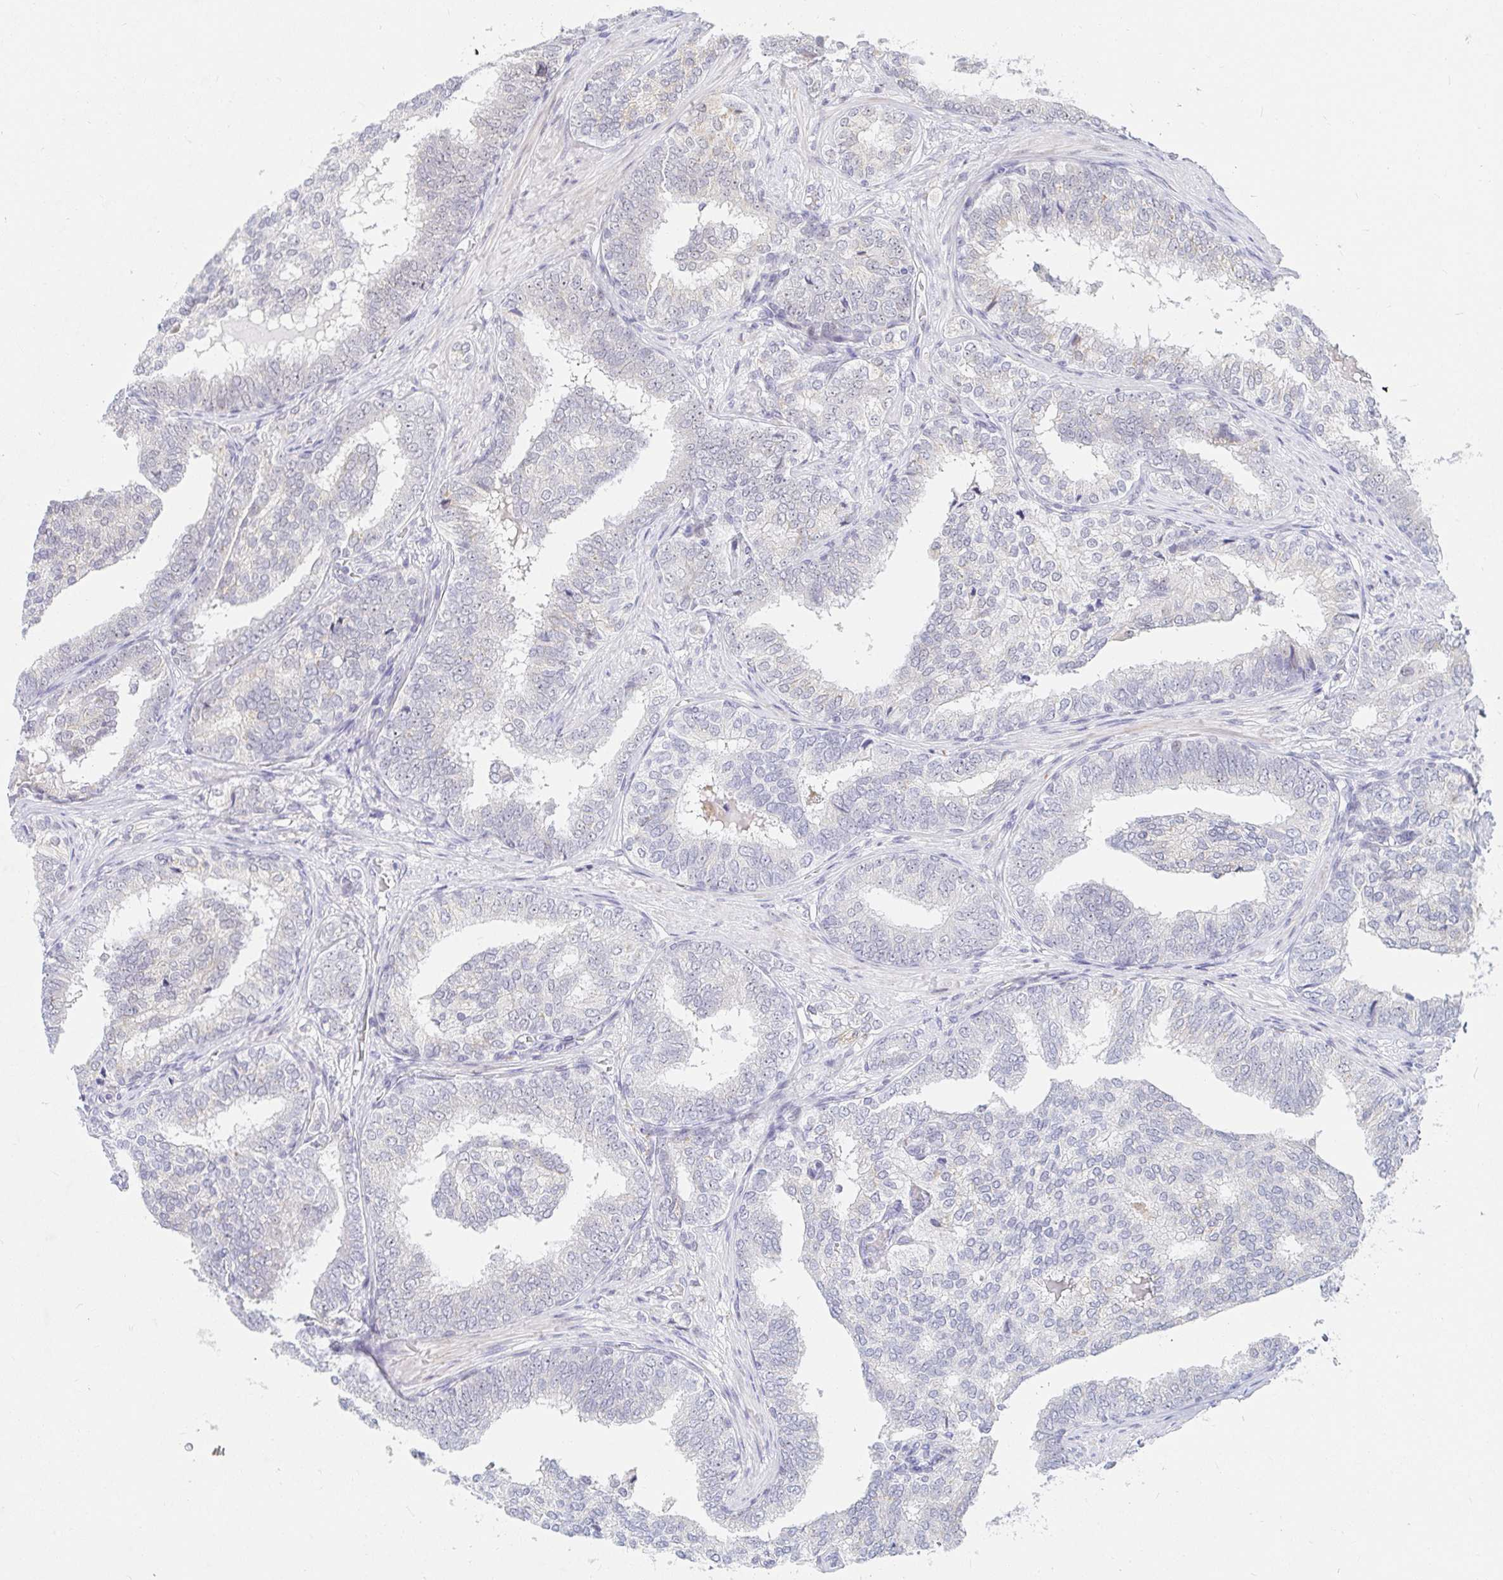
{"staining": {"intensity": "negative", "quantity": "none", "location": "none"}, "tissue": "prostate cancer", "cell_type": "Tumor cells", "image_type": "cancer", "snomed": [{"axis": "morphology", "description": "Adenocarcinoma, High grade"}, {"axis": "topography", "description": "Prostate"}], "caption": "Immunohistochemistry of prostate cancer exhibits no expression in tumor cells.", "gene": "COL28A1", "patient": {"sex": "male", "age": 72}}